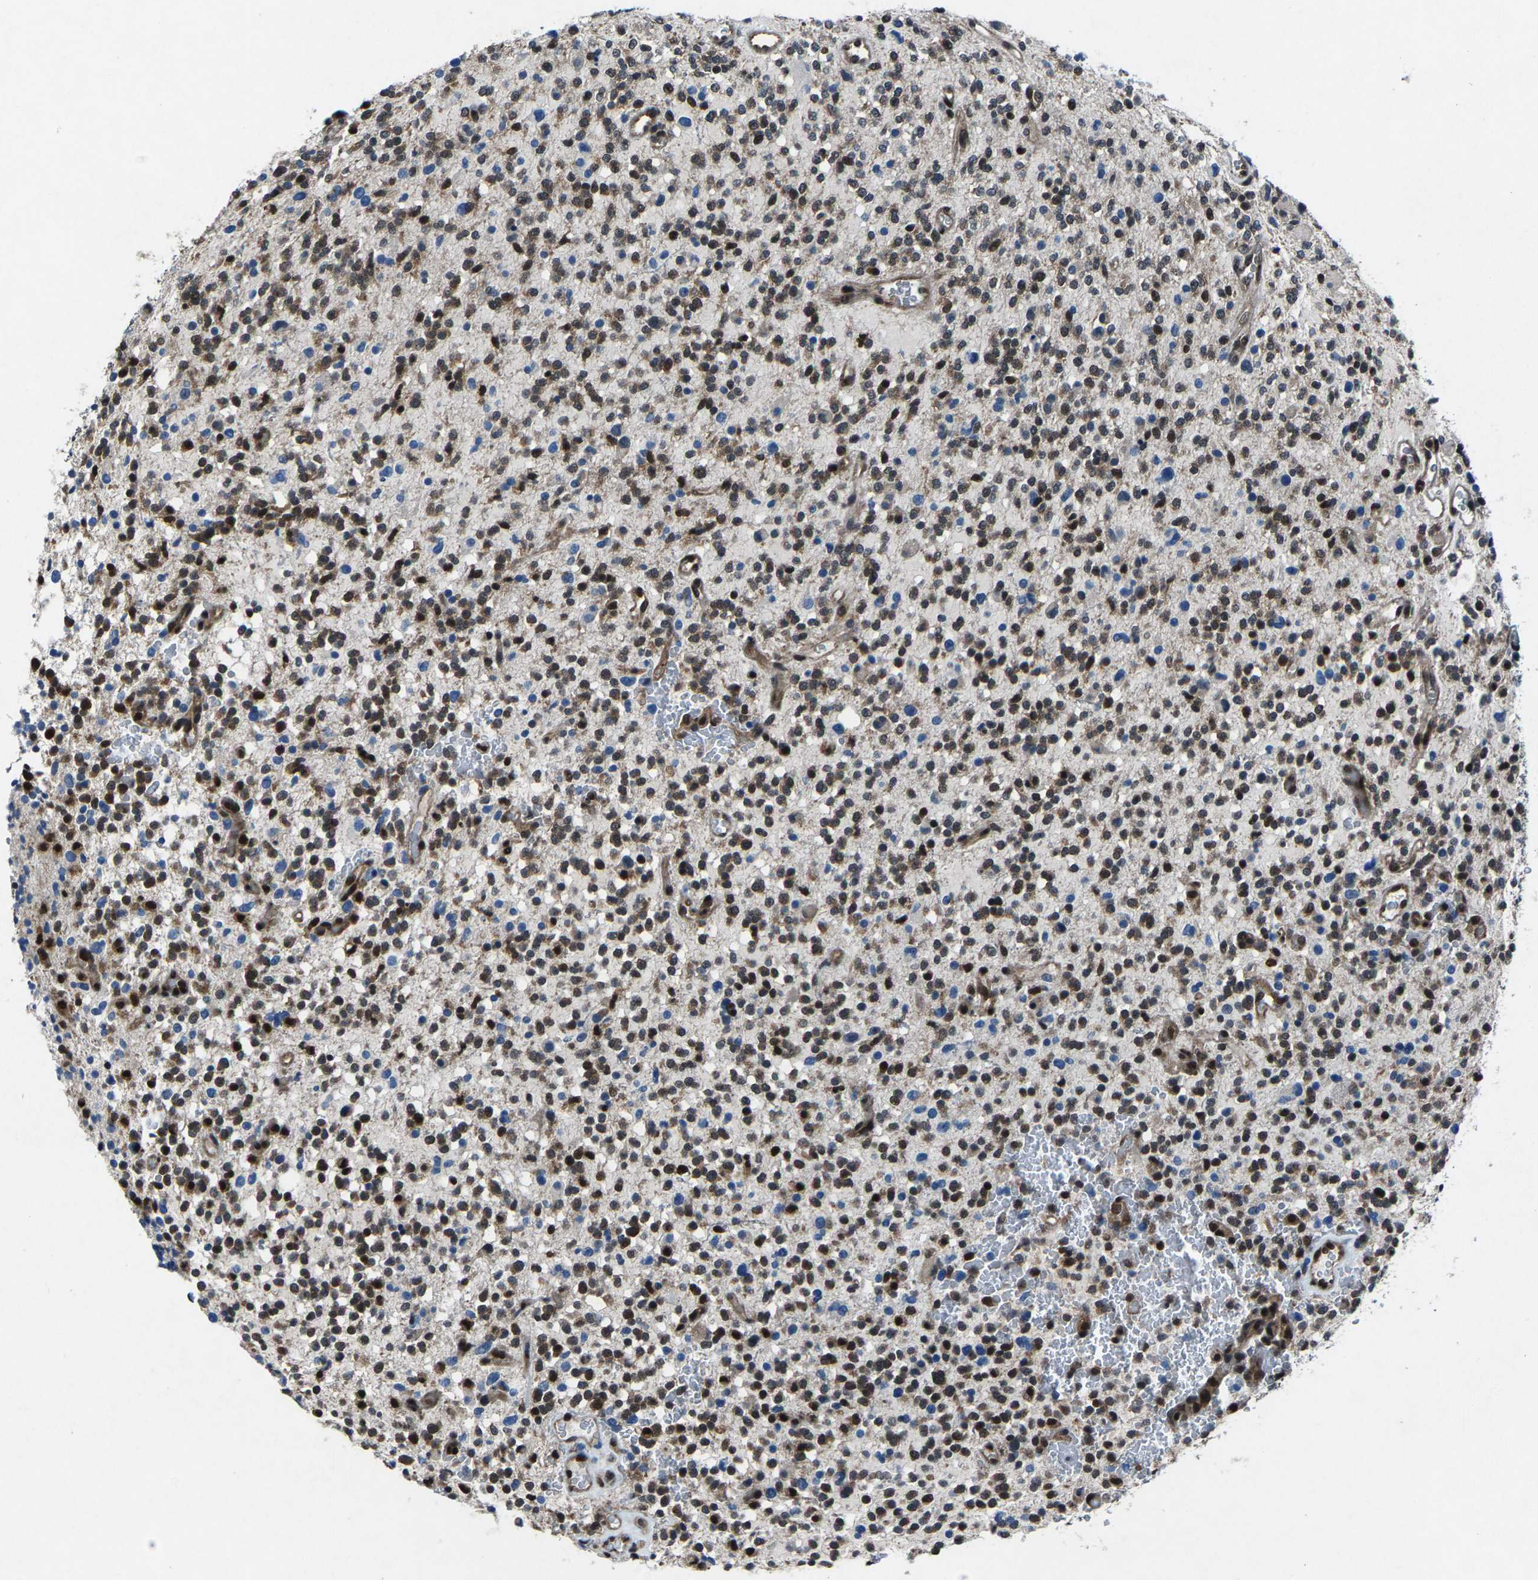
{"staining": {"intensity": "moderate", "quantity": ">75%", "location": "cytoplasmic/membranous,nuclear"}, "tissue": "glioma", "cell_type": "Tumor cells", "image_type": "cancer", "snomed": [{"axis": "morphology", "description": "Glioma, malignant, High grade"}, {"axis": "topography", "description": "Brain"}], "caption": "DAB immunohistochemical staining of glioma exhibits moderate cytoplasmic/membranous and nuclear protein staining in about >75% of tumor cells. (DAB = brown stain, brightfield microscopy at high magnification).", "gene": "ATXN3", "patient": {"sex": "male", "age": 48}}